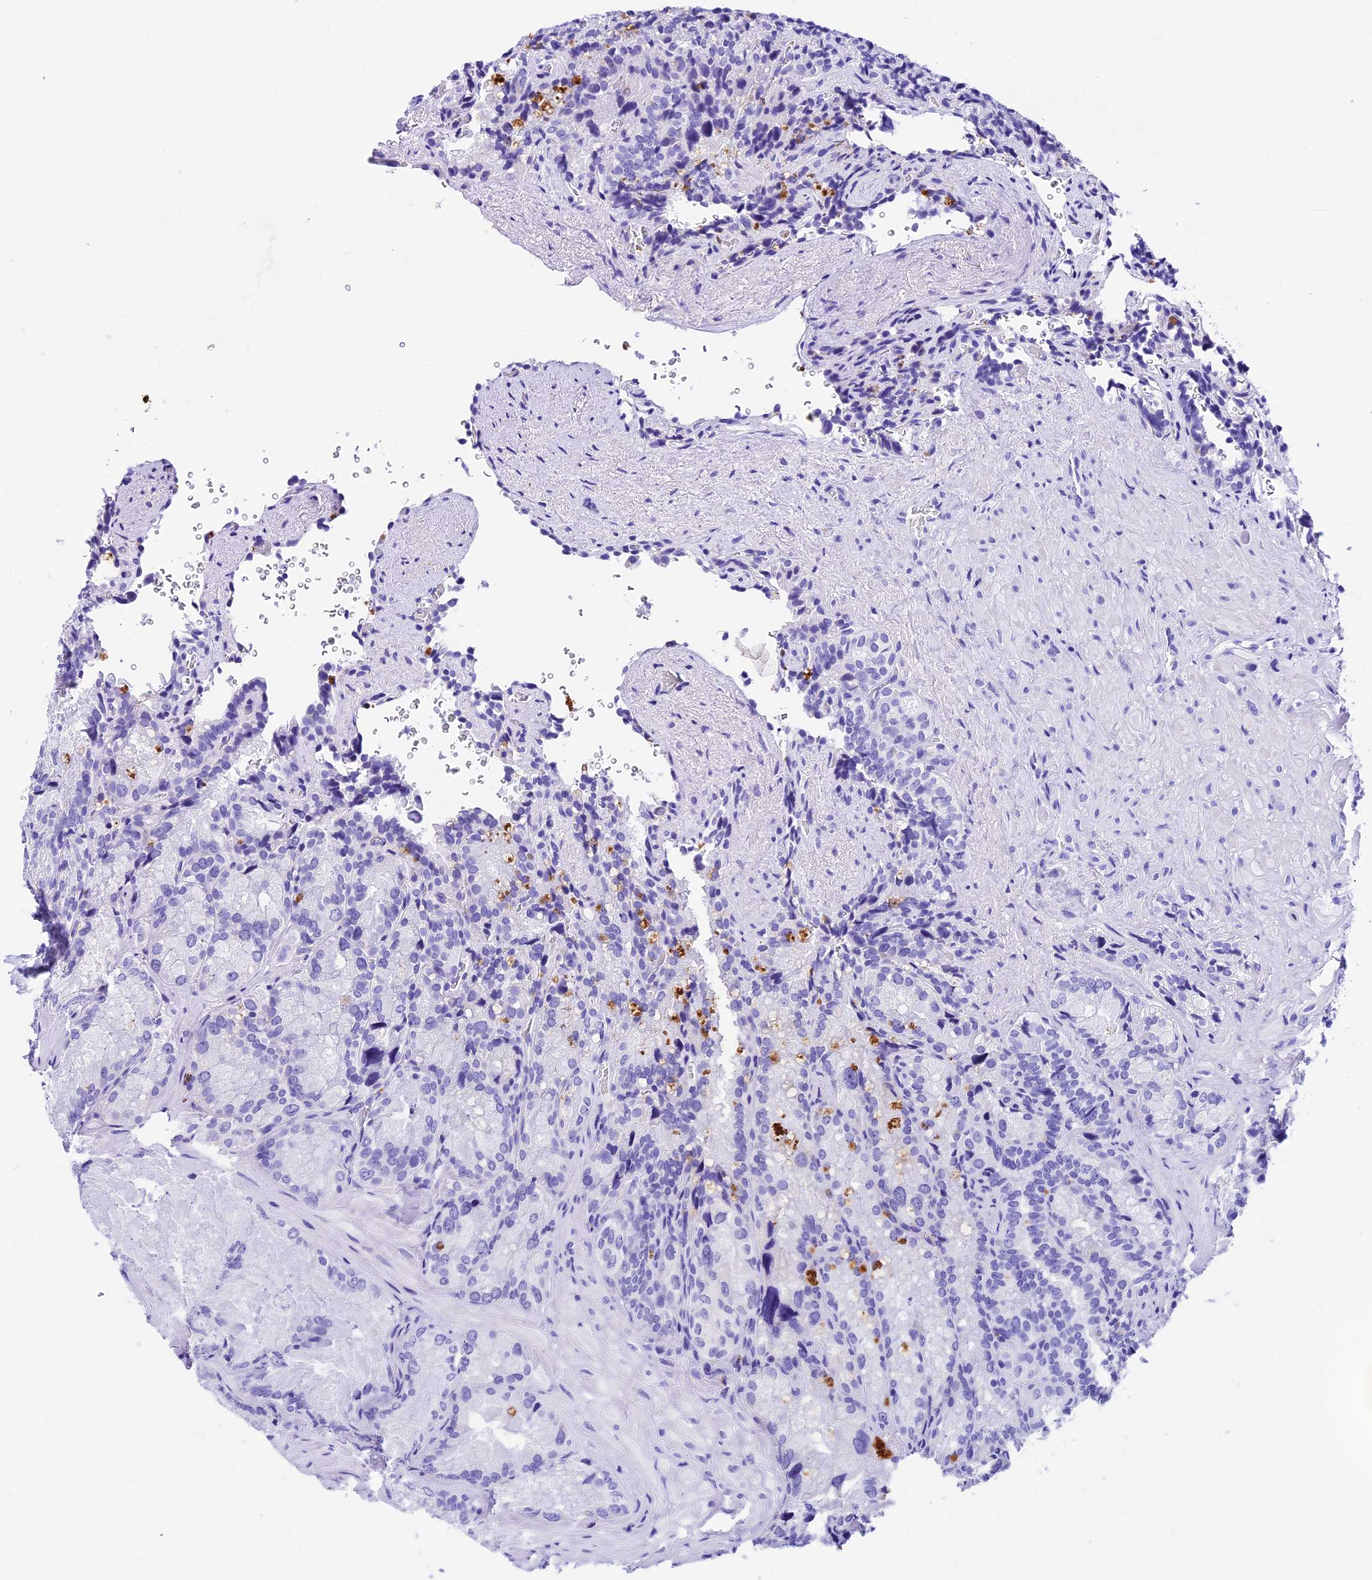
{"staining": {"intensity": "negative", "quantity": "none", "location": "none"}, "tissue": "seminal vesicle", "cell_type": "Glandular cells", "image_type": "normal", "snomed": [{"axis": "morphology", "description": "Normal tissue, NOS"}, {"axis": "topography", "description": "Seminal veicle"}], "caption": "DAB (3,3'-diaminobenzidine) immunohistochemical staining of normal human seminal vesicle shows no significant expression in glandular cells. (DAB immunohistochemistry visualized using brightfield microscopy, high magnification).", "gene": "PSG11", "patient": {"sex": "male", "age": 62}}